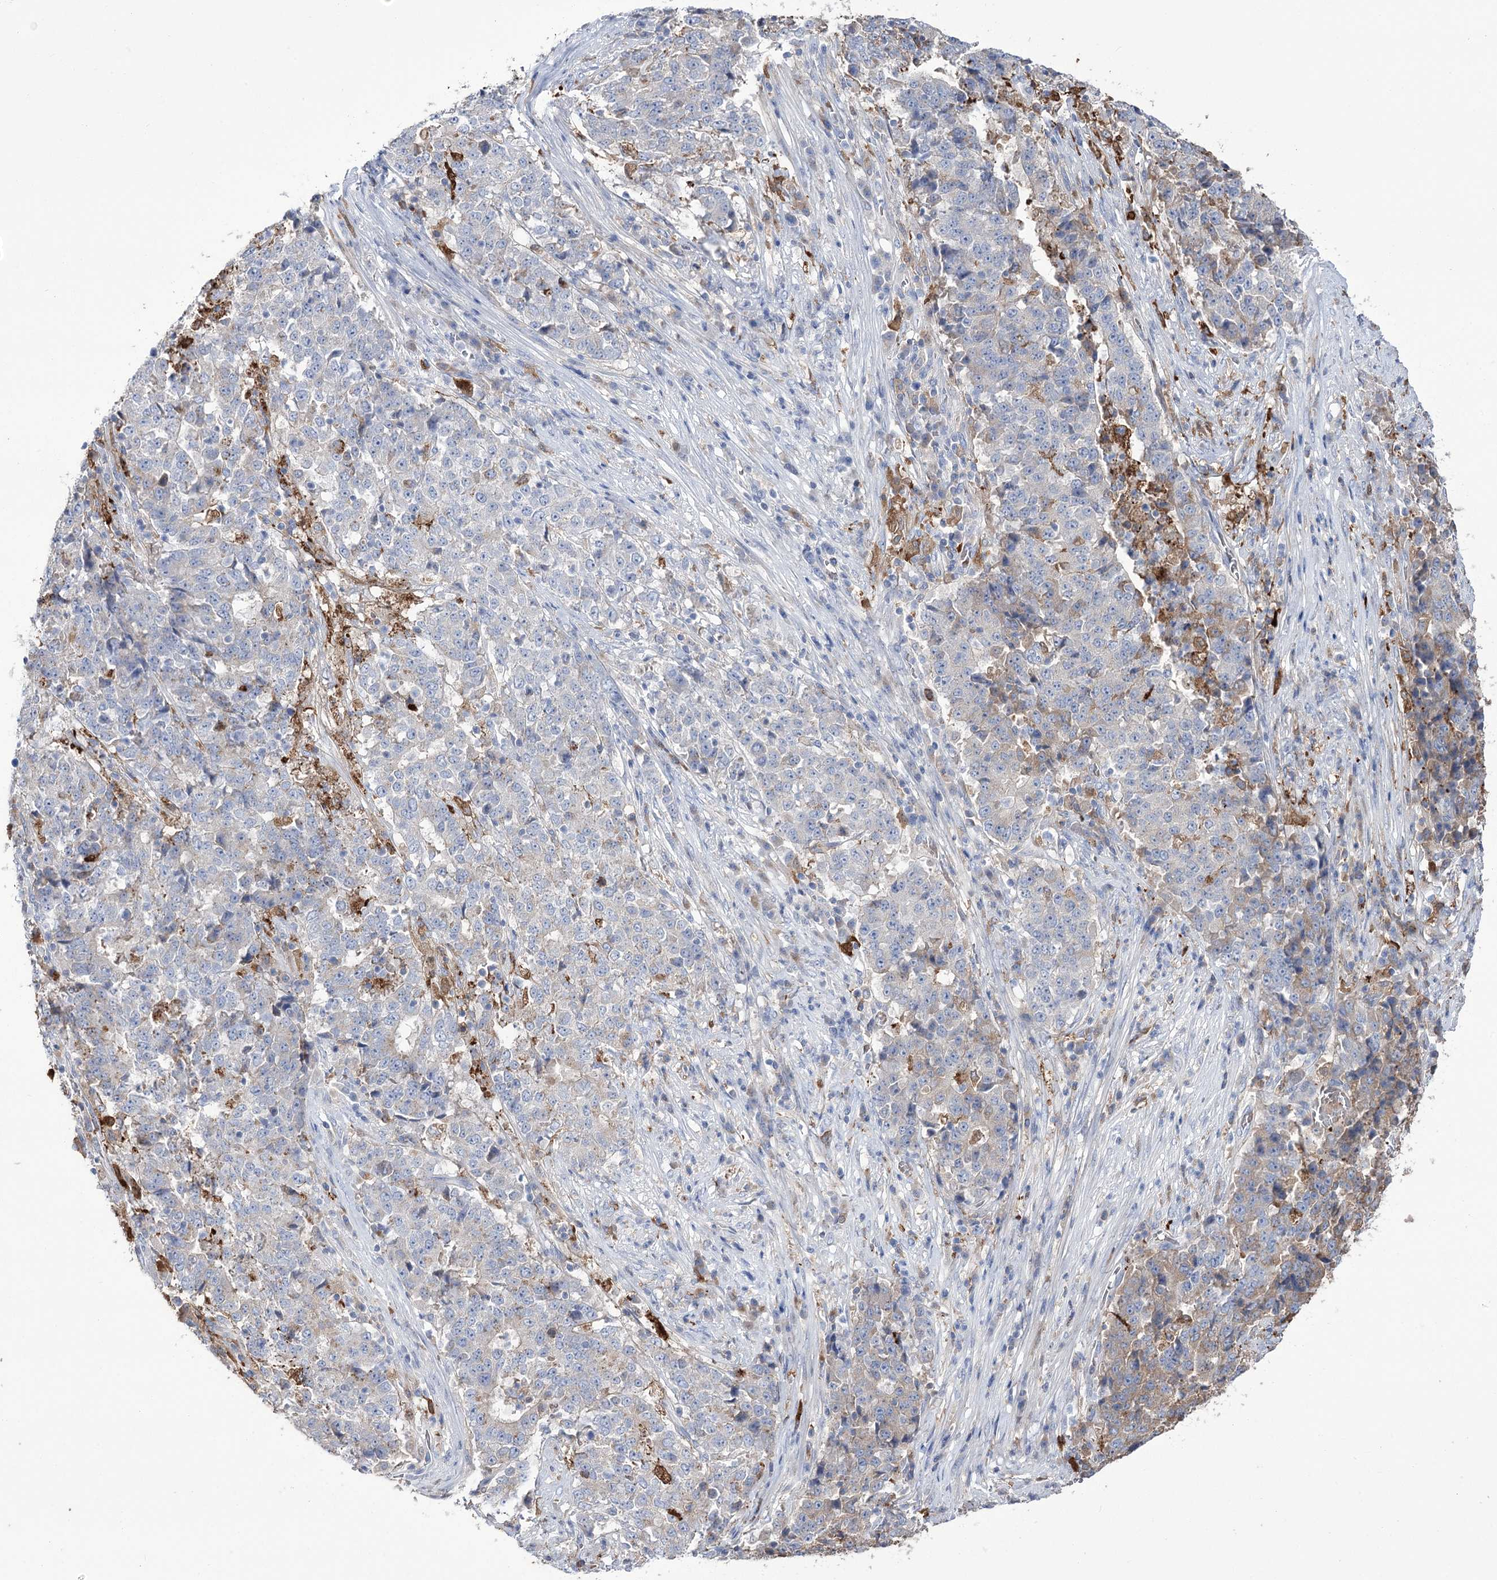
{"staining": {"intensity": "negative", "quantity": "none", "location": "none"}, "tissue": "stomach cancer", "cell_type": "Tumor cells", "image_type": "cancer", "snomed": [{"axis": "morphology", "description": "Adenocarcinoma, NOS"}, {"axis": "topography", "description": "Stomach"}], "caption": "An immunohistochemistry (IHC) histopathology image of stomach adenocarcinoma is shown. There is no staining in tumor cells of stomach adenocarcinoma.", "gene": "ZNF622", "patient": {"sex": "male", "age": 59}}